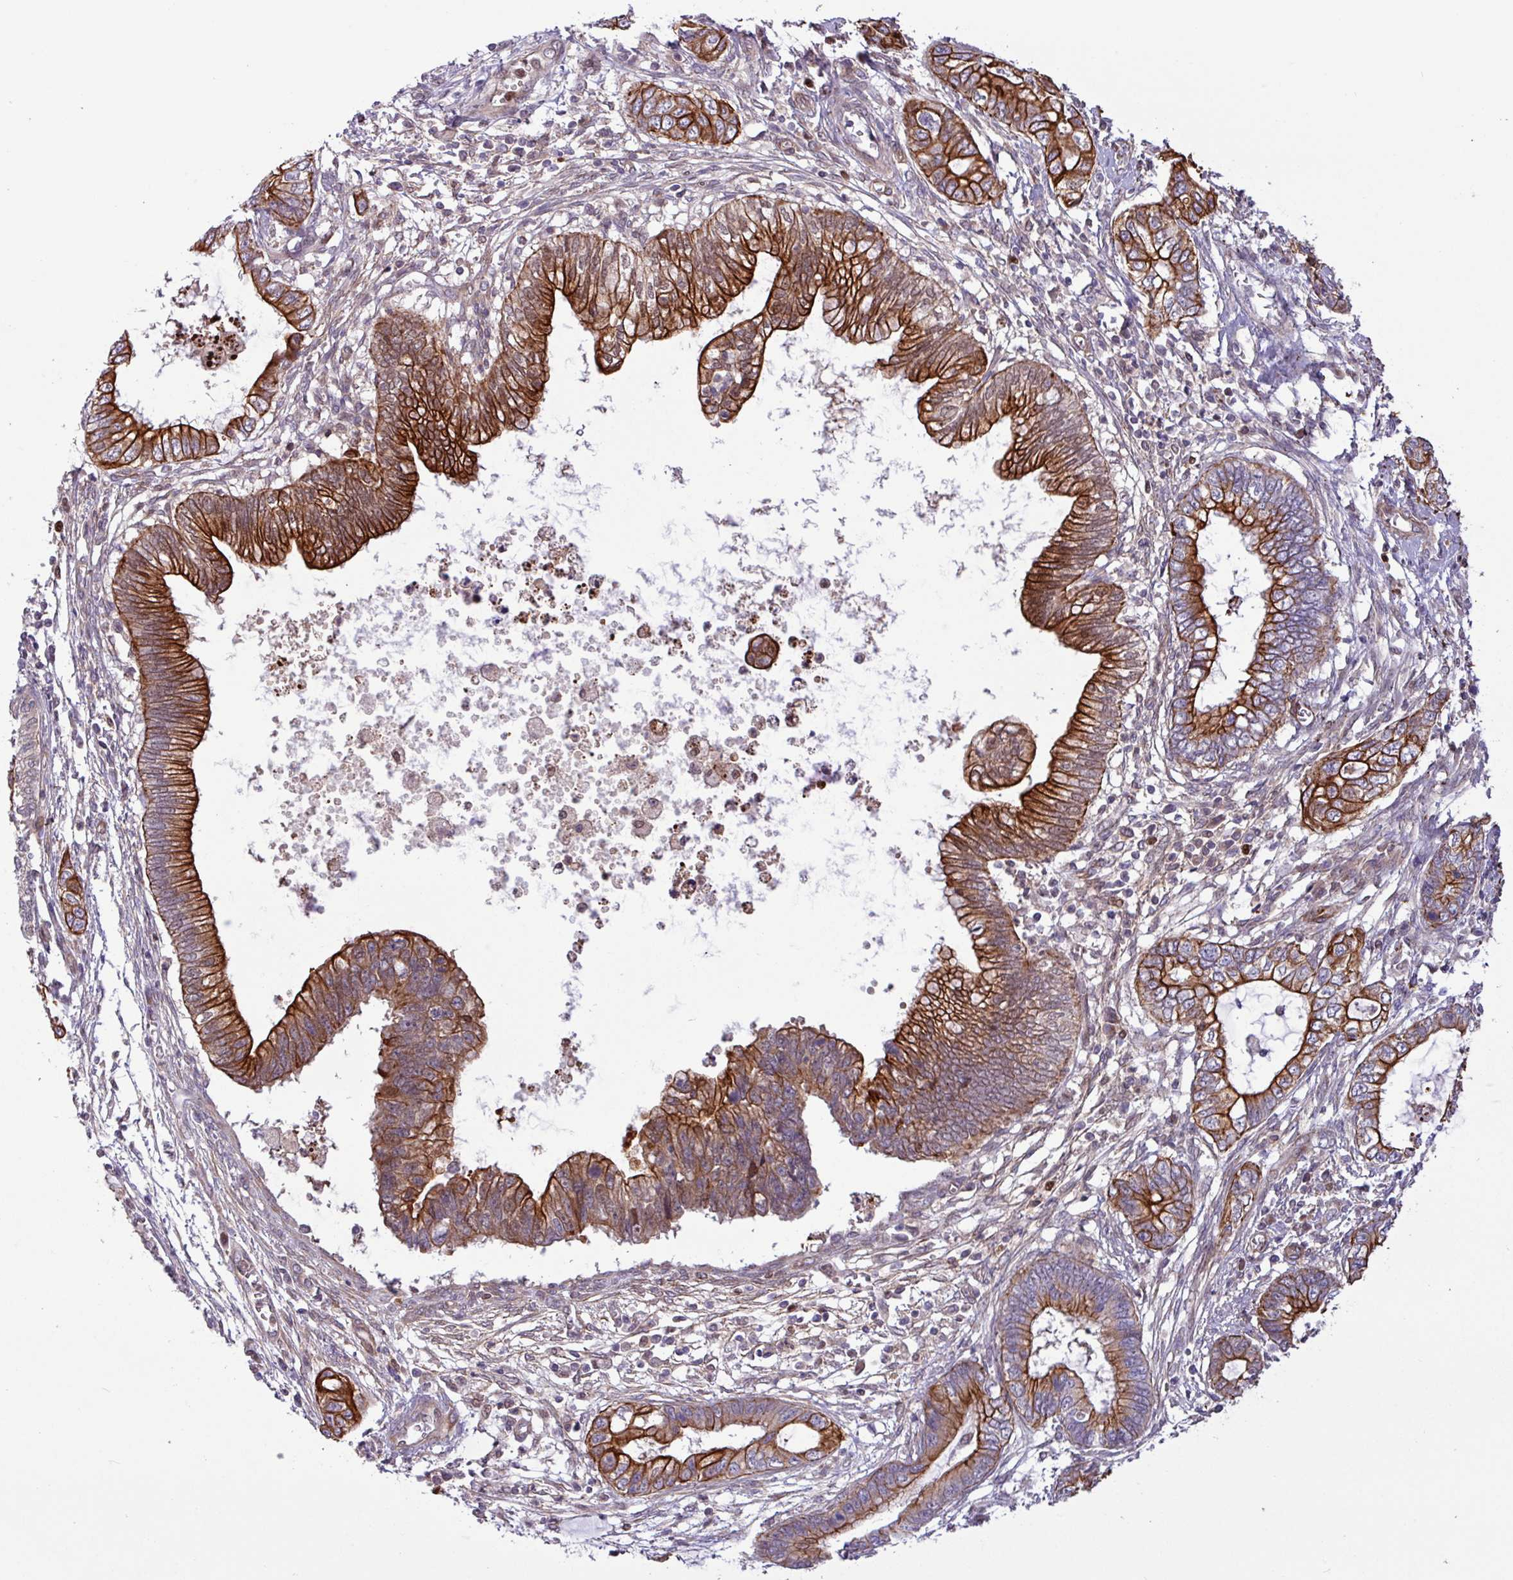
{"staining": {"intensity": "strong", "quantity": ">75%", "location": "cytoplasmic/membranous"}, "tissue": "cervical cancer", "cell_type": "Tumor cells", "image_type": "cancer", "snomed": [{"axis": "morphology", "description": "Adenocarcinoma, NOS"}, {"axis": "topography", "description": "Cervix"}], "caption": "Cervical cancer was stained to show a protein in brown. There is high levels of strong cytoplasmic/membranous staining in about >75% of tumor cells. (brown staining indicates protein expression, while blue staining denotes nuclei).", "gene": "CNTRL", "patient": {"sex": "female", "age": 44}}